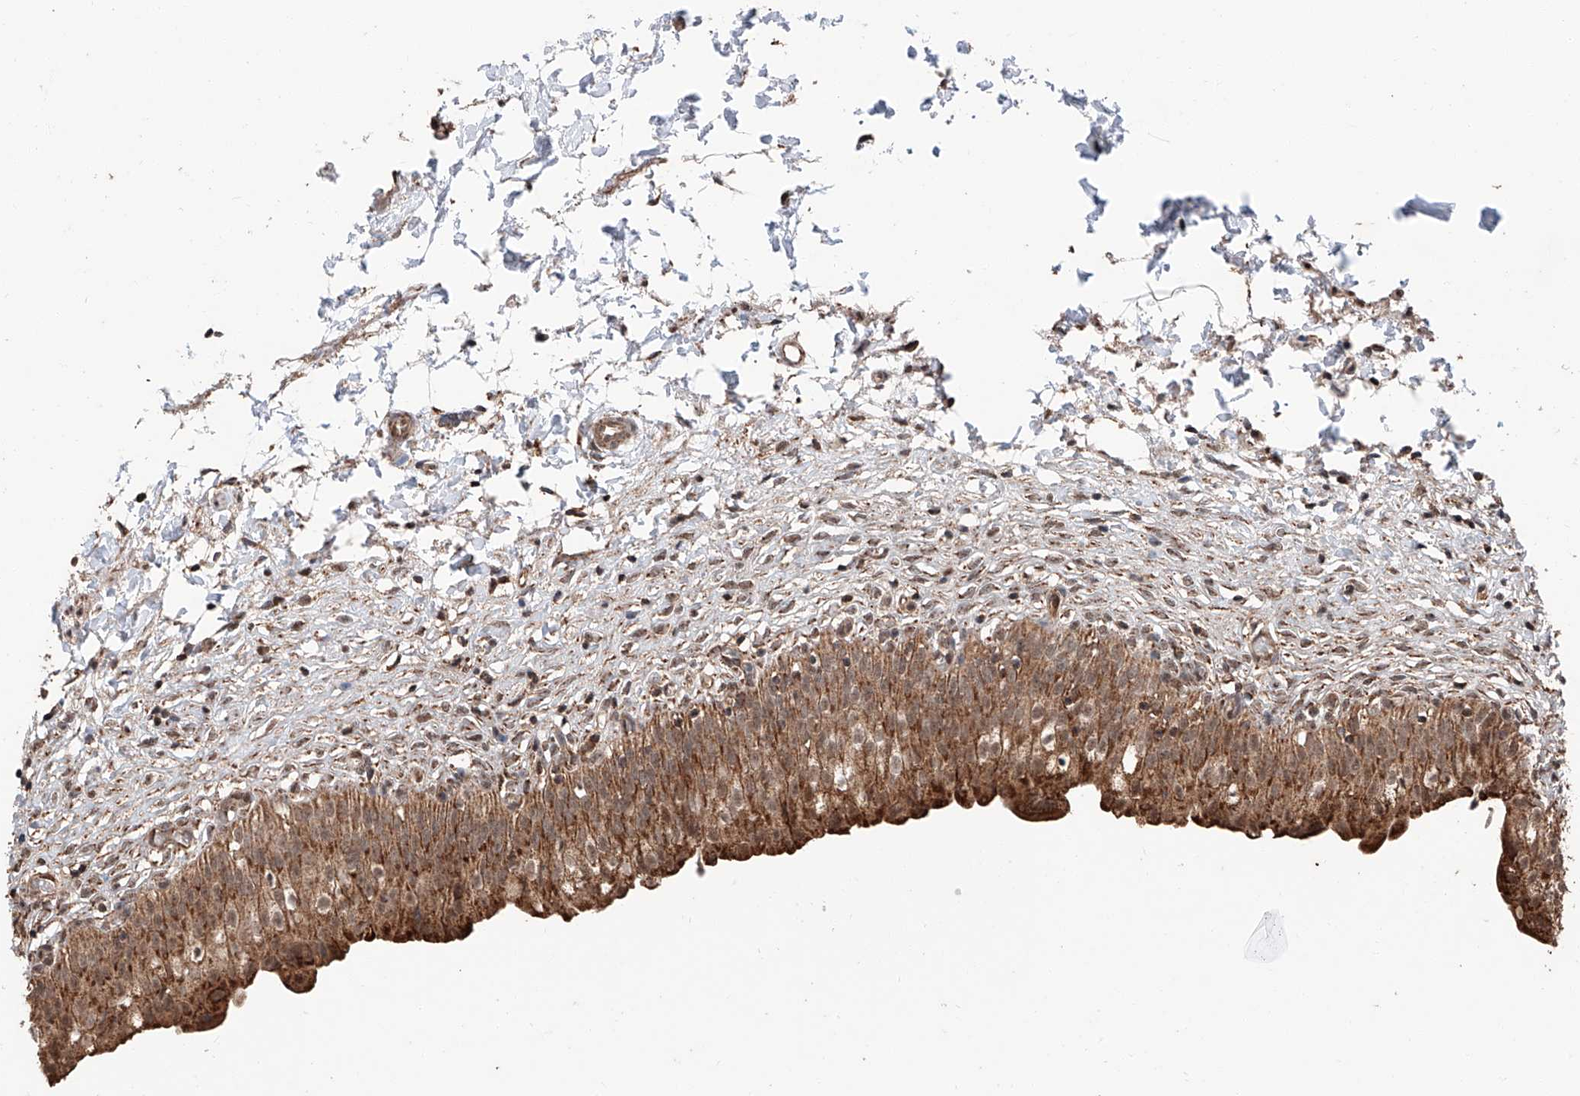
{"staining": {"intensity": "moderate", "quantity": ">75%", "location": "cytoplasmic/membranous"}, "tissue": "urinary bladder", "cell_type": "Urothelial cells", "image_type": "normal", "snomed": [{"axis": "morphology", "description": "Normal tissue, NOS"}, {"axis": "topography", "description": "Urinary bladder"}], "caption": "Immunohistochemistry (IHC) of unremarkable human urinary bladder exhibits medium levels of moderate cytoplasmic/membranous staining in about >75% of urothelial cells.", "gene": "ZNF445", "patient": {"sex": "male", "age": 55}}